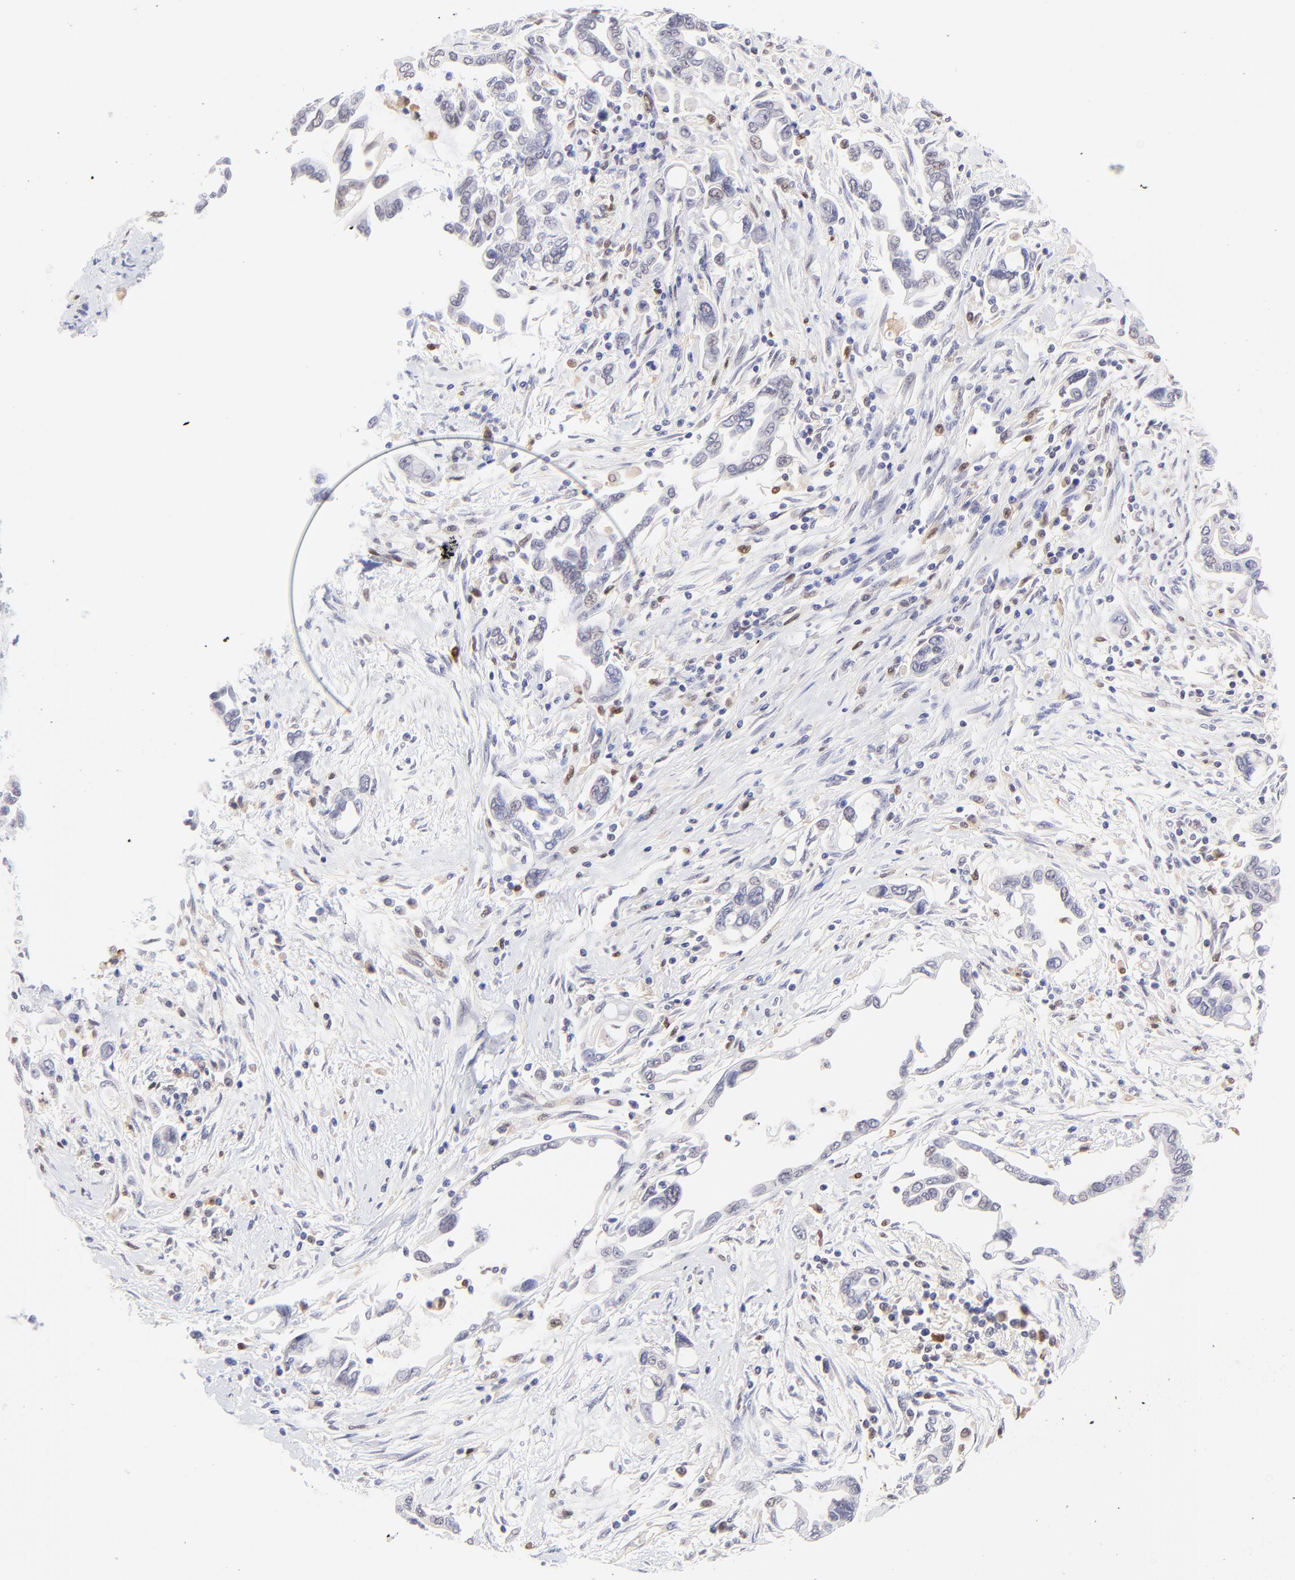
{"staining": {"intensity": "negative", "quantity": "none", "location": "none"}, "tissue": "pancreatic cancer", "cell_type": "Tumor cells", "image_type": "cancer", "snomed": [{"axis": "morphology", "description": "Adenocarcinoma, NOS"}, {"axis": "topography", "description": "Pancreas"}], "caption": "Immunohistochemistry of pancreatic cancer (adenocarcinoma) reveals no expression in tumor cells. (Brightfield microscopy of DAB immunohistochemistry at high magnification).", "gene": "HYAL1", "patient": {"sex": "female", "age": 57}}